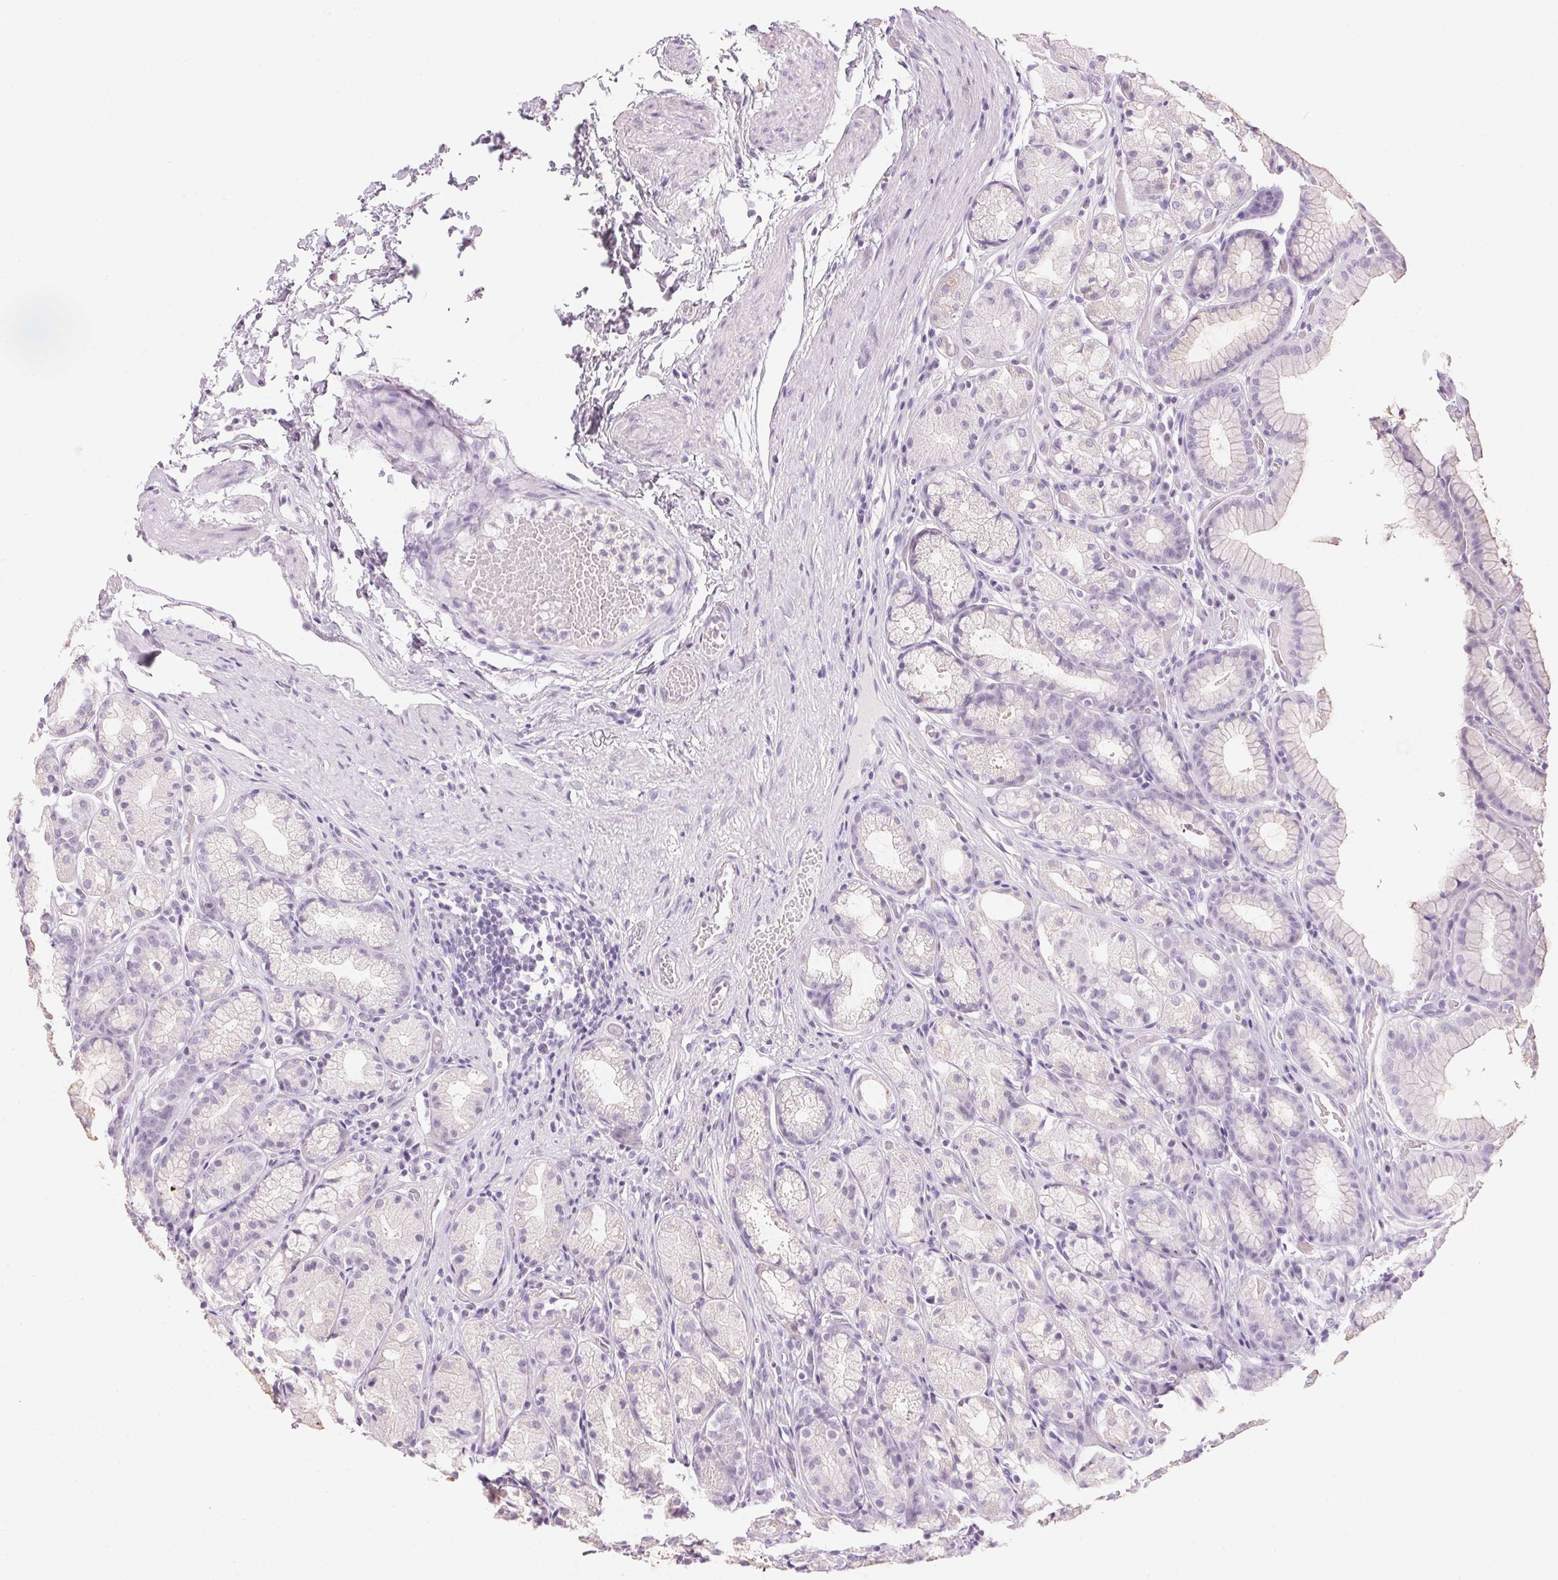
{"staining": {"intensity": "negative", "quantity": "none", "location": "none"}, "tissue": "stomach", "cell_type": "Glandular cells", "image_type": "normal", "snomed": [{"axis": "morphology", "description": "Normal tissue, NOS"}, {"axis": "topography", "description": "Stomach"}], "caption": "Glandular cells are negative for brown protein staining in benign stomach. The staining is performed using DAB (3,3'-diaminobenzidine) brown chromogen with nuclei counter-stained in using hematoxylin.", "gene": "IGFBP1", "patient": {"sex": "male", "age": 70}}